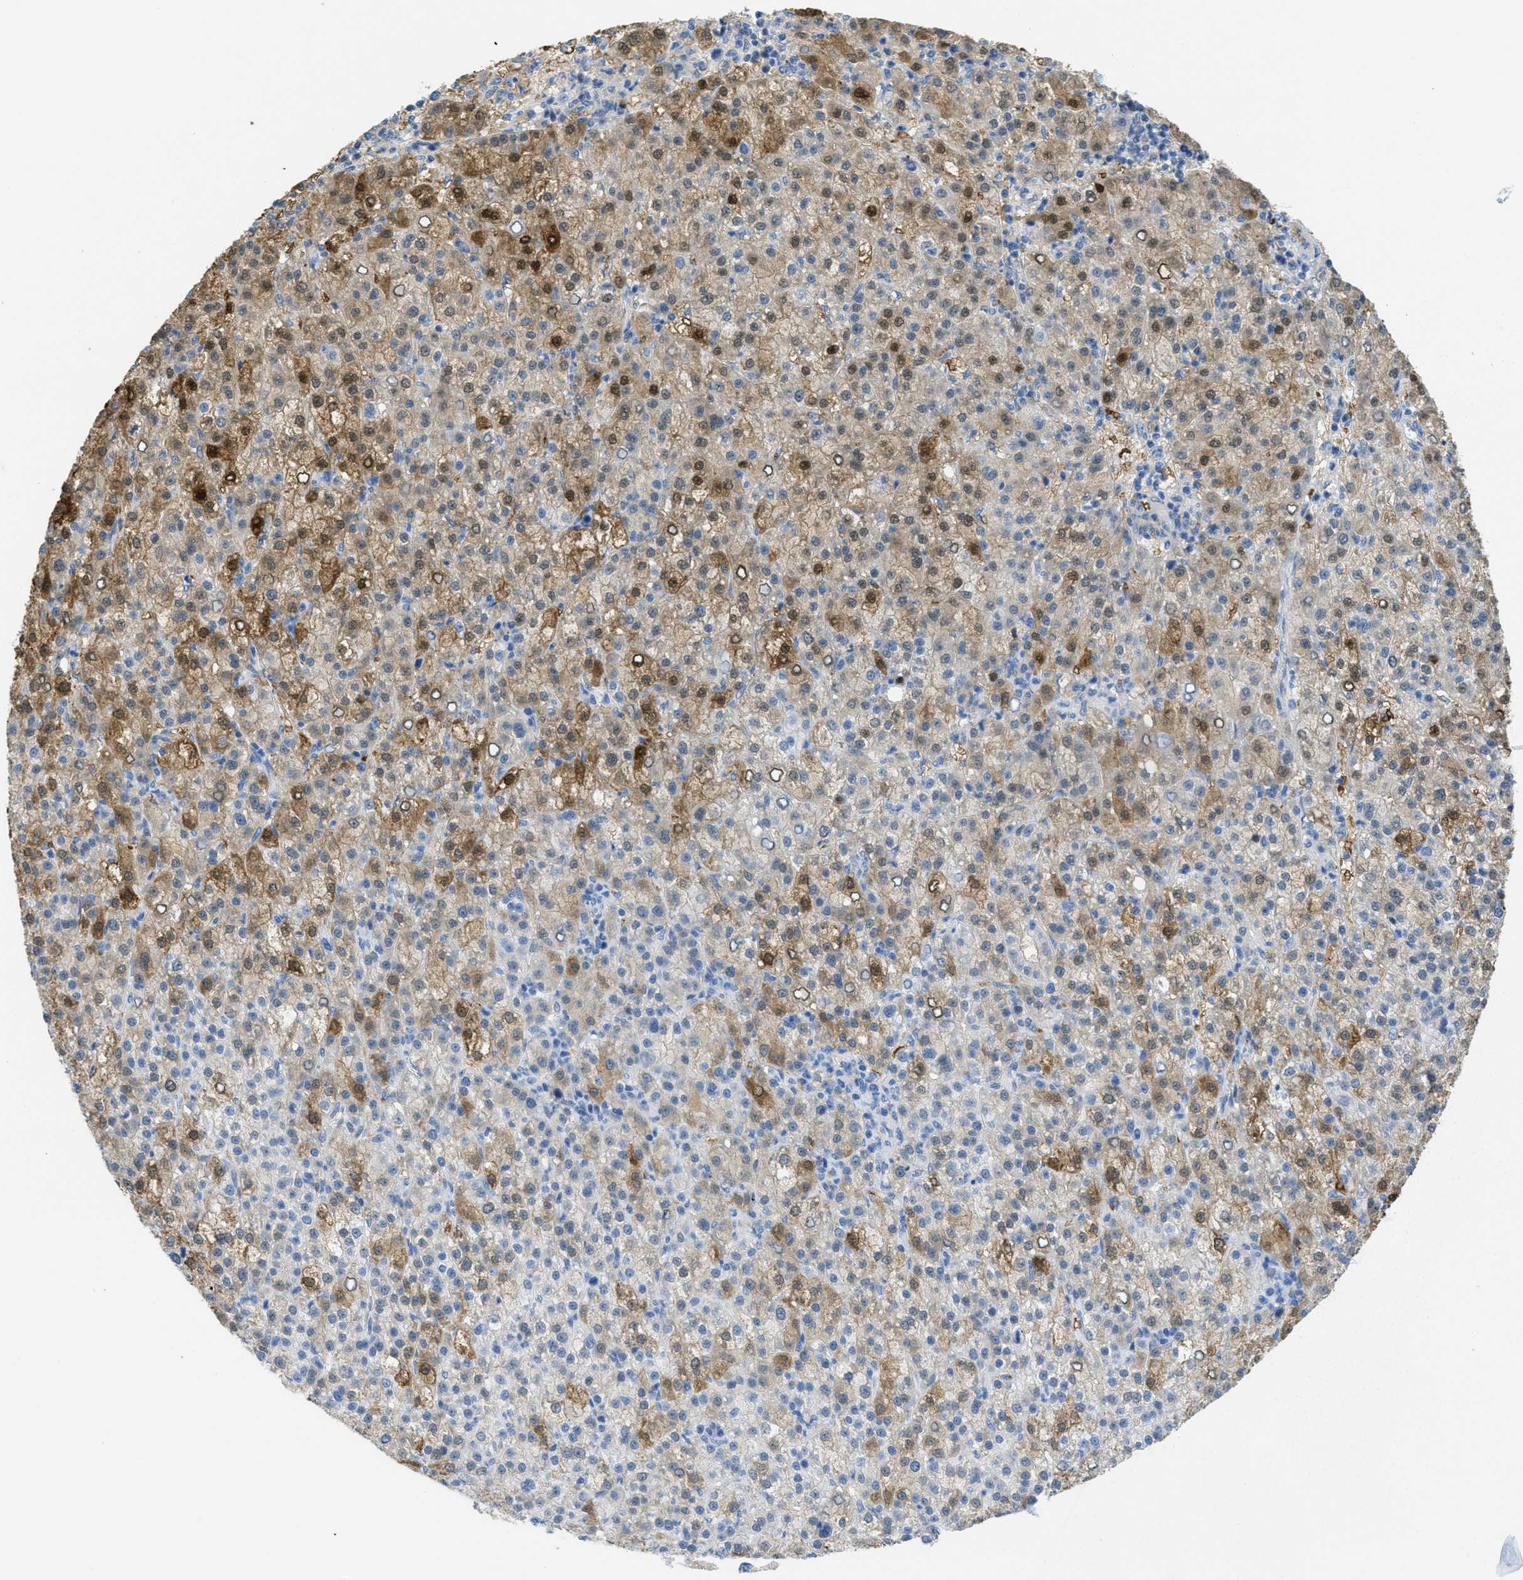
{"staining": {"intensity": "moderate", "quantity": ">75%", "location": "cytoplasmic/membranous,nuclear"}, "tissue": "liver cancer", "cell_type": "Tumor cells", "image_type": "cancer", "snomed": [{"axis": "morphology", "description": "Carcinoma, Hepatocellular, NOS"}, {"axis": "topography", "description": "Liver"}], "caption": "Protein staining of liver cancer (hepatocellular carcinoma) tissue reveals moderate cytoplasmic/membranous and nuclear positivity in about >75% of tumor cells. The staining is performed using DAB (3,3'-diaminobenzidine) brown chromogen to label protein expression. The nuclei are counter-stained blue using hematoxylin.", "gene": "WDR4", "patient": {"sex": "female", "age": 58}}